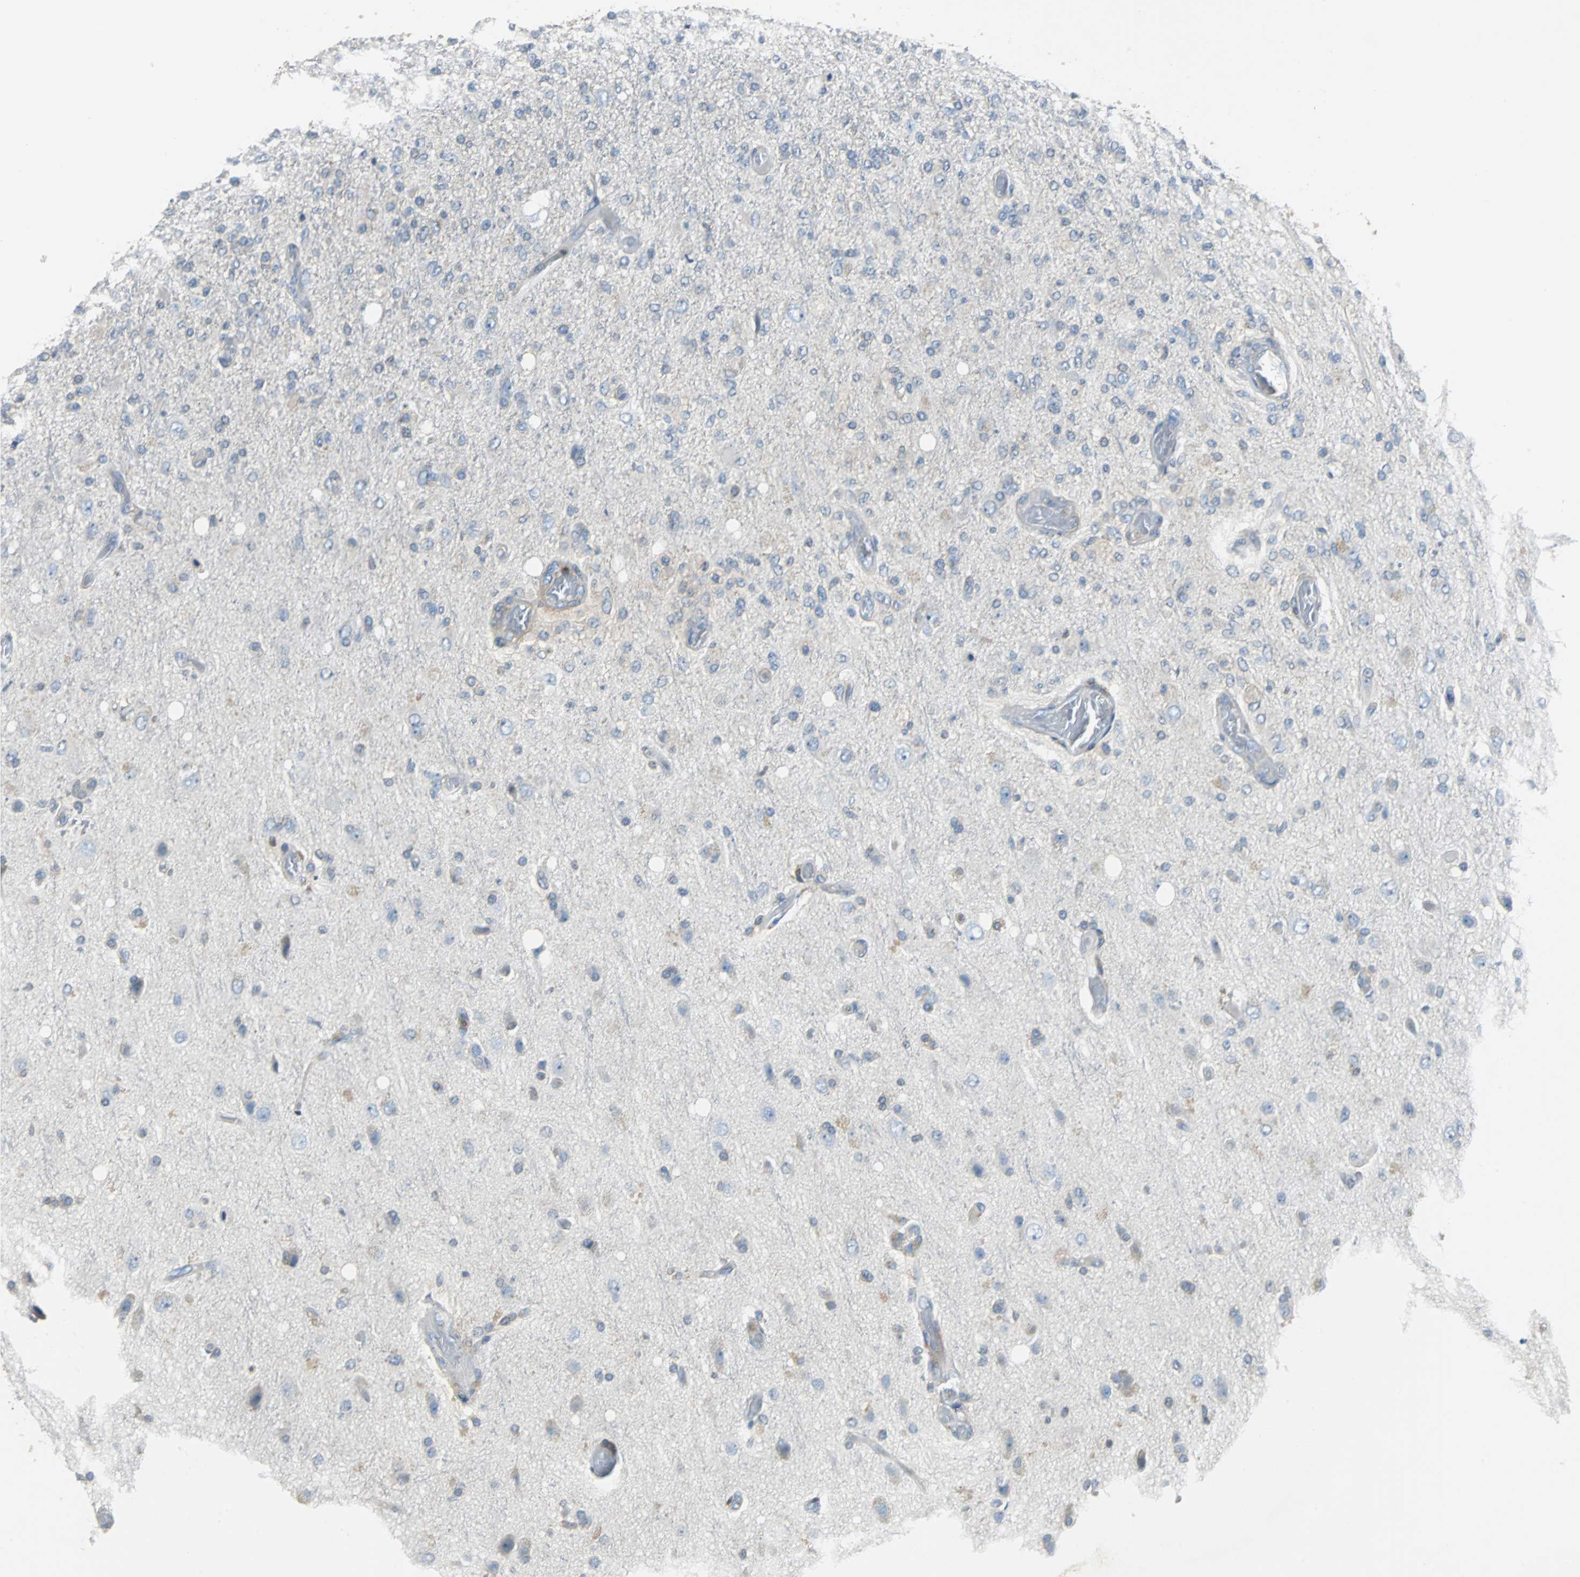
{"staining": {"intensity": "negative", "quantity": "none", "location": "none"}, "tissue": "glioma", "cell_type": "Tumor cells", "image_type": "cancer", "snomed": [{"axis": "morphology", "description": "Normal tissue, NOS"}, {"axis": "morphology", "description": "Glioma, malignant, High grade"}, {"axis": "topography", "description": "Cerebral cortex"}], "caption": "The photomicrograph displays no significant staining in tumor cells of glioma.", "gene": "TSC22D4", "patient": {"sex": "male", "age": 77}}